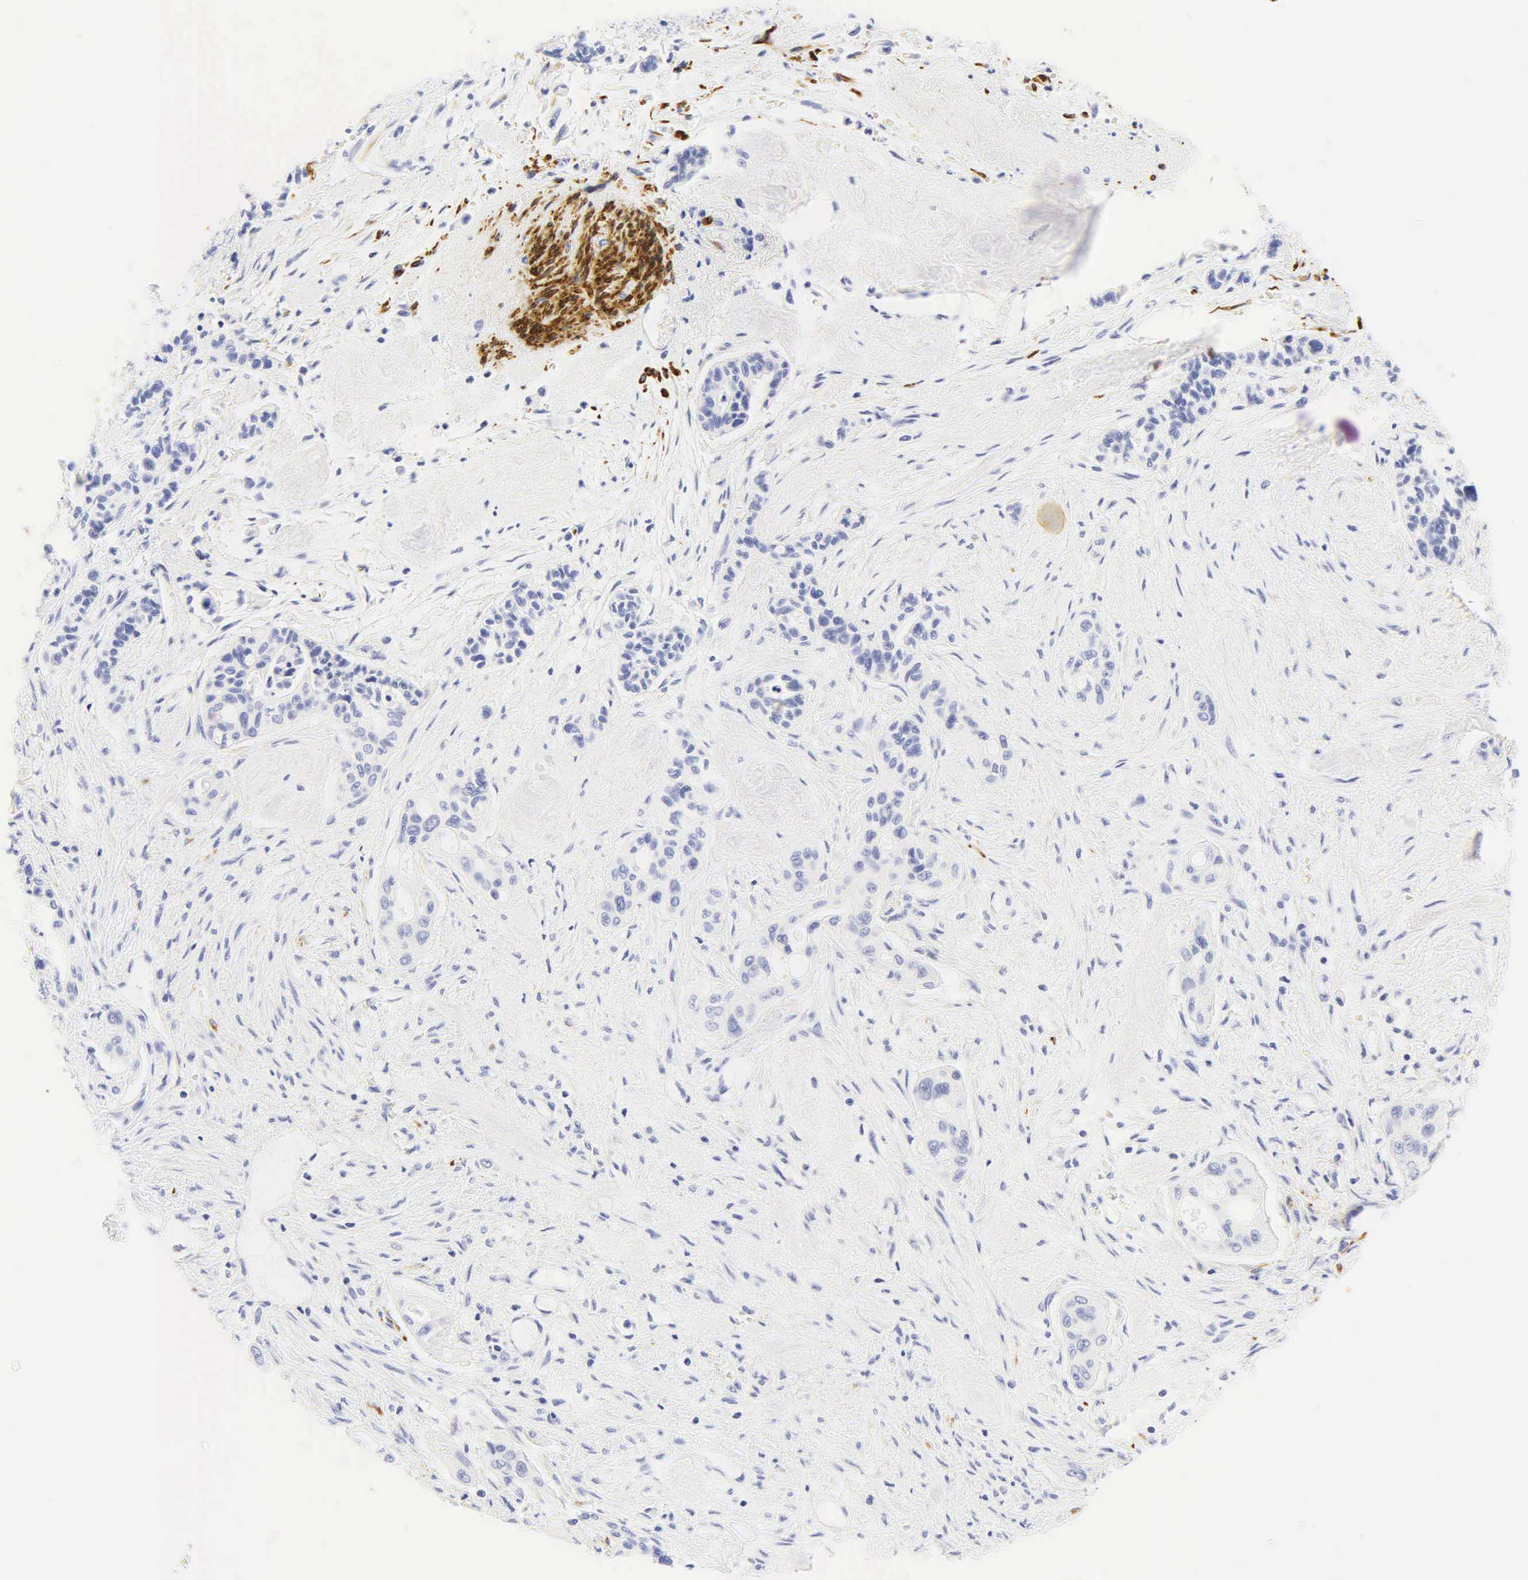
{"staining": {"intensity": "negative", "quantity": "none", "location": "none"}, "tissue": "pancreatic cancer", "cell_type": "Tumor cells", "image_type": "cancer", "snomed": [{"axis": "morphology", "description": "Adenocarcinoma, NOS"}, {"axis": "topography", "description": "Pancreas"}], "caption": "IHC micrograph of pancreatic cancer stained for a protein (brown), which reveals no positivity in tumor cells.", "gene": "DES", "patient": {"sex": "male", "age": 77}}